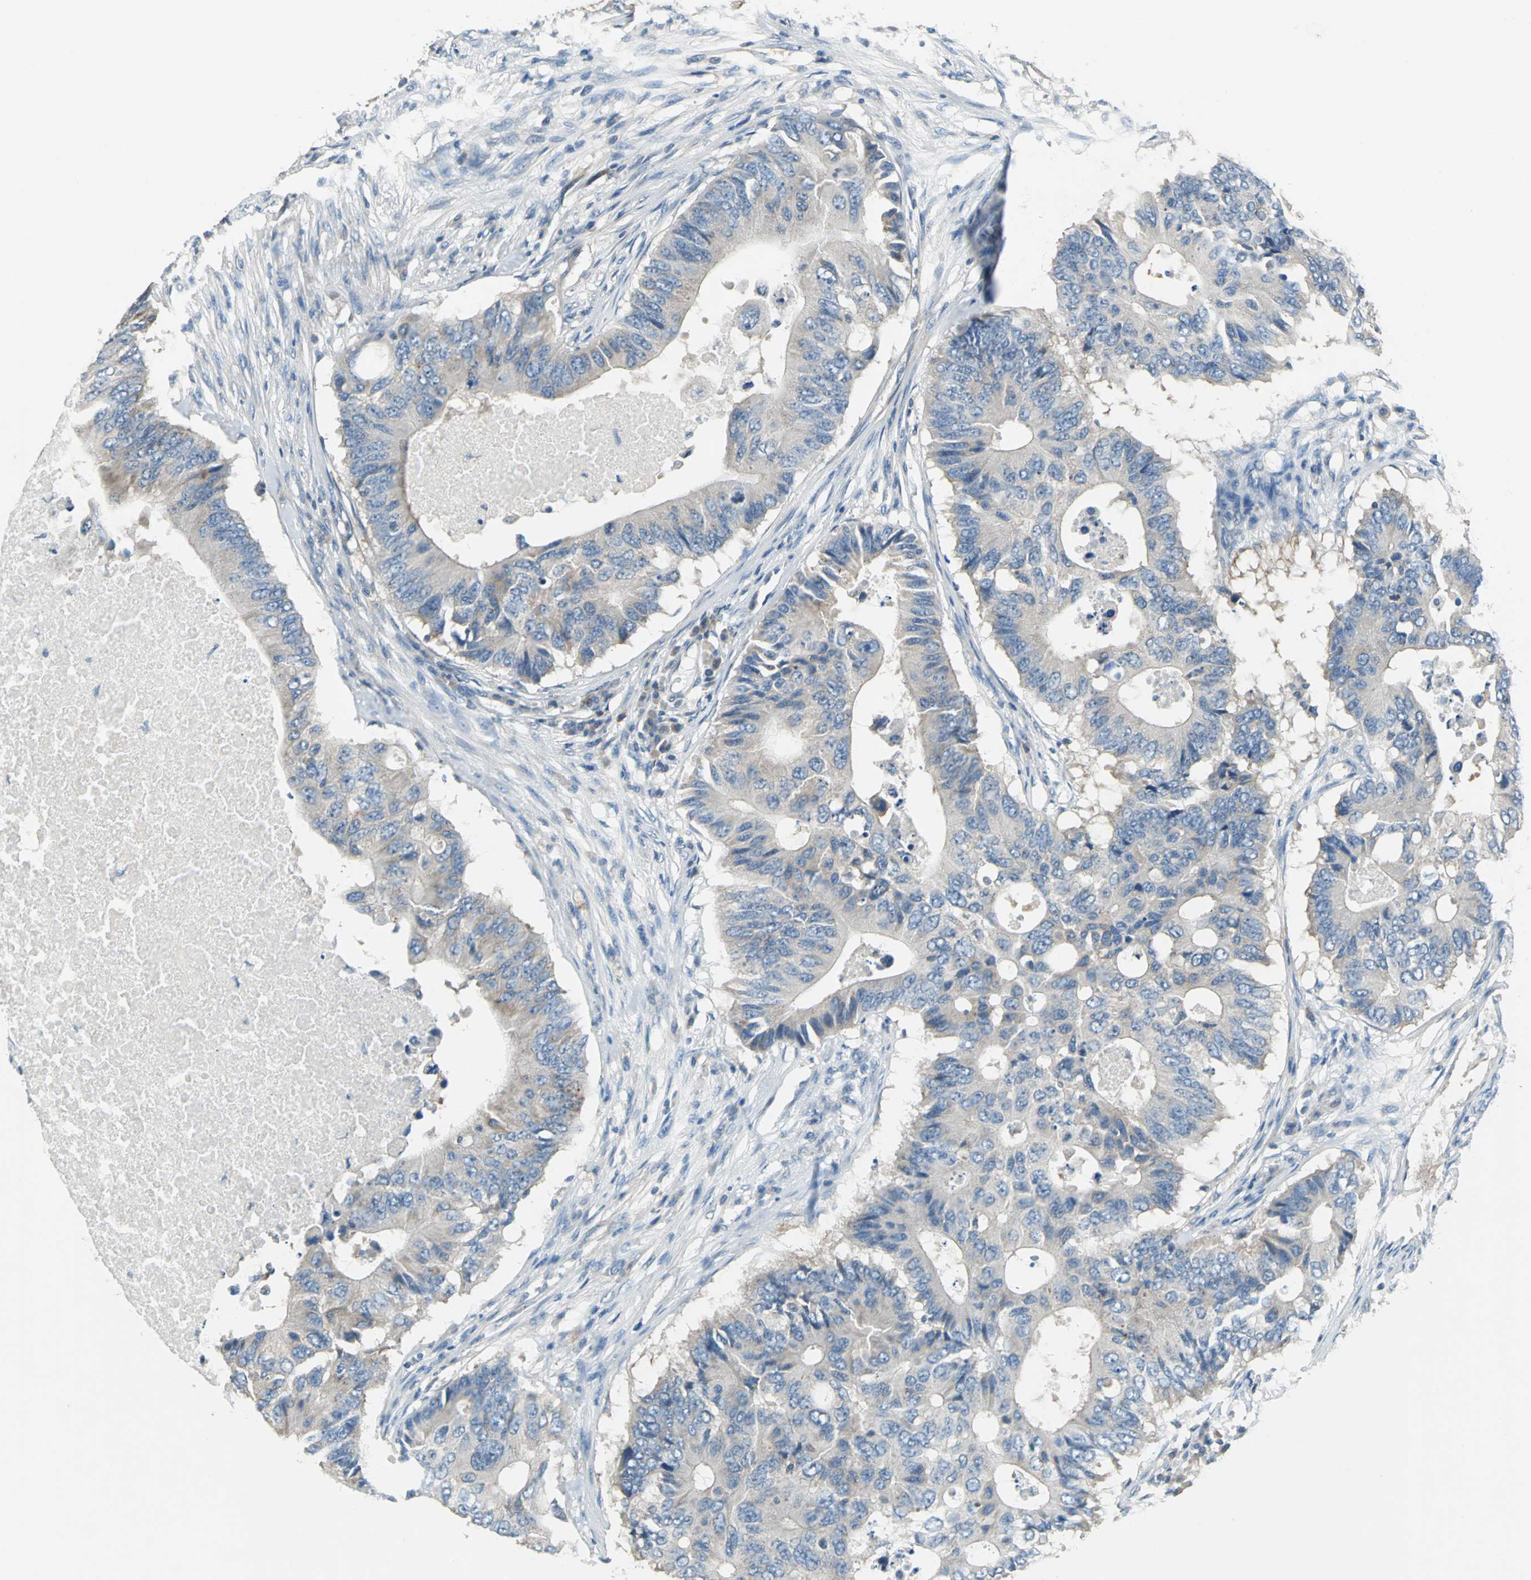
{"staining": {"intensity": "weak", "quantity": "25%-75%", "location": "cytoplasmic/membranous"}, "tissue": "colorectal cancer", "cell_type": "Tumor cells", "image_type": "cancer", "snomed": [{"axis": "morphology", "description": "Adenocarcinoma, NOS"}, {"axis": "topography", "description": "Colon"}], "caption": "Weak cytoplasmic/membranous expression is appreciated in approximately 25%-75% of tumor cells in colorectal cancer.", "gene": "PRKCA", "patient": {"sex": "male", "age": 71}}